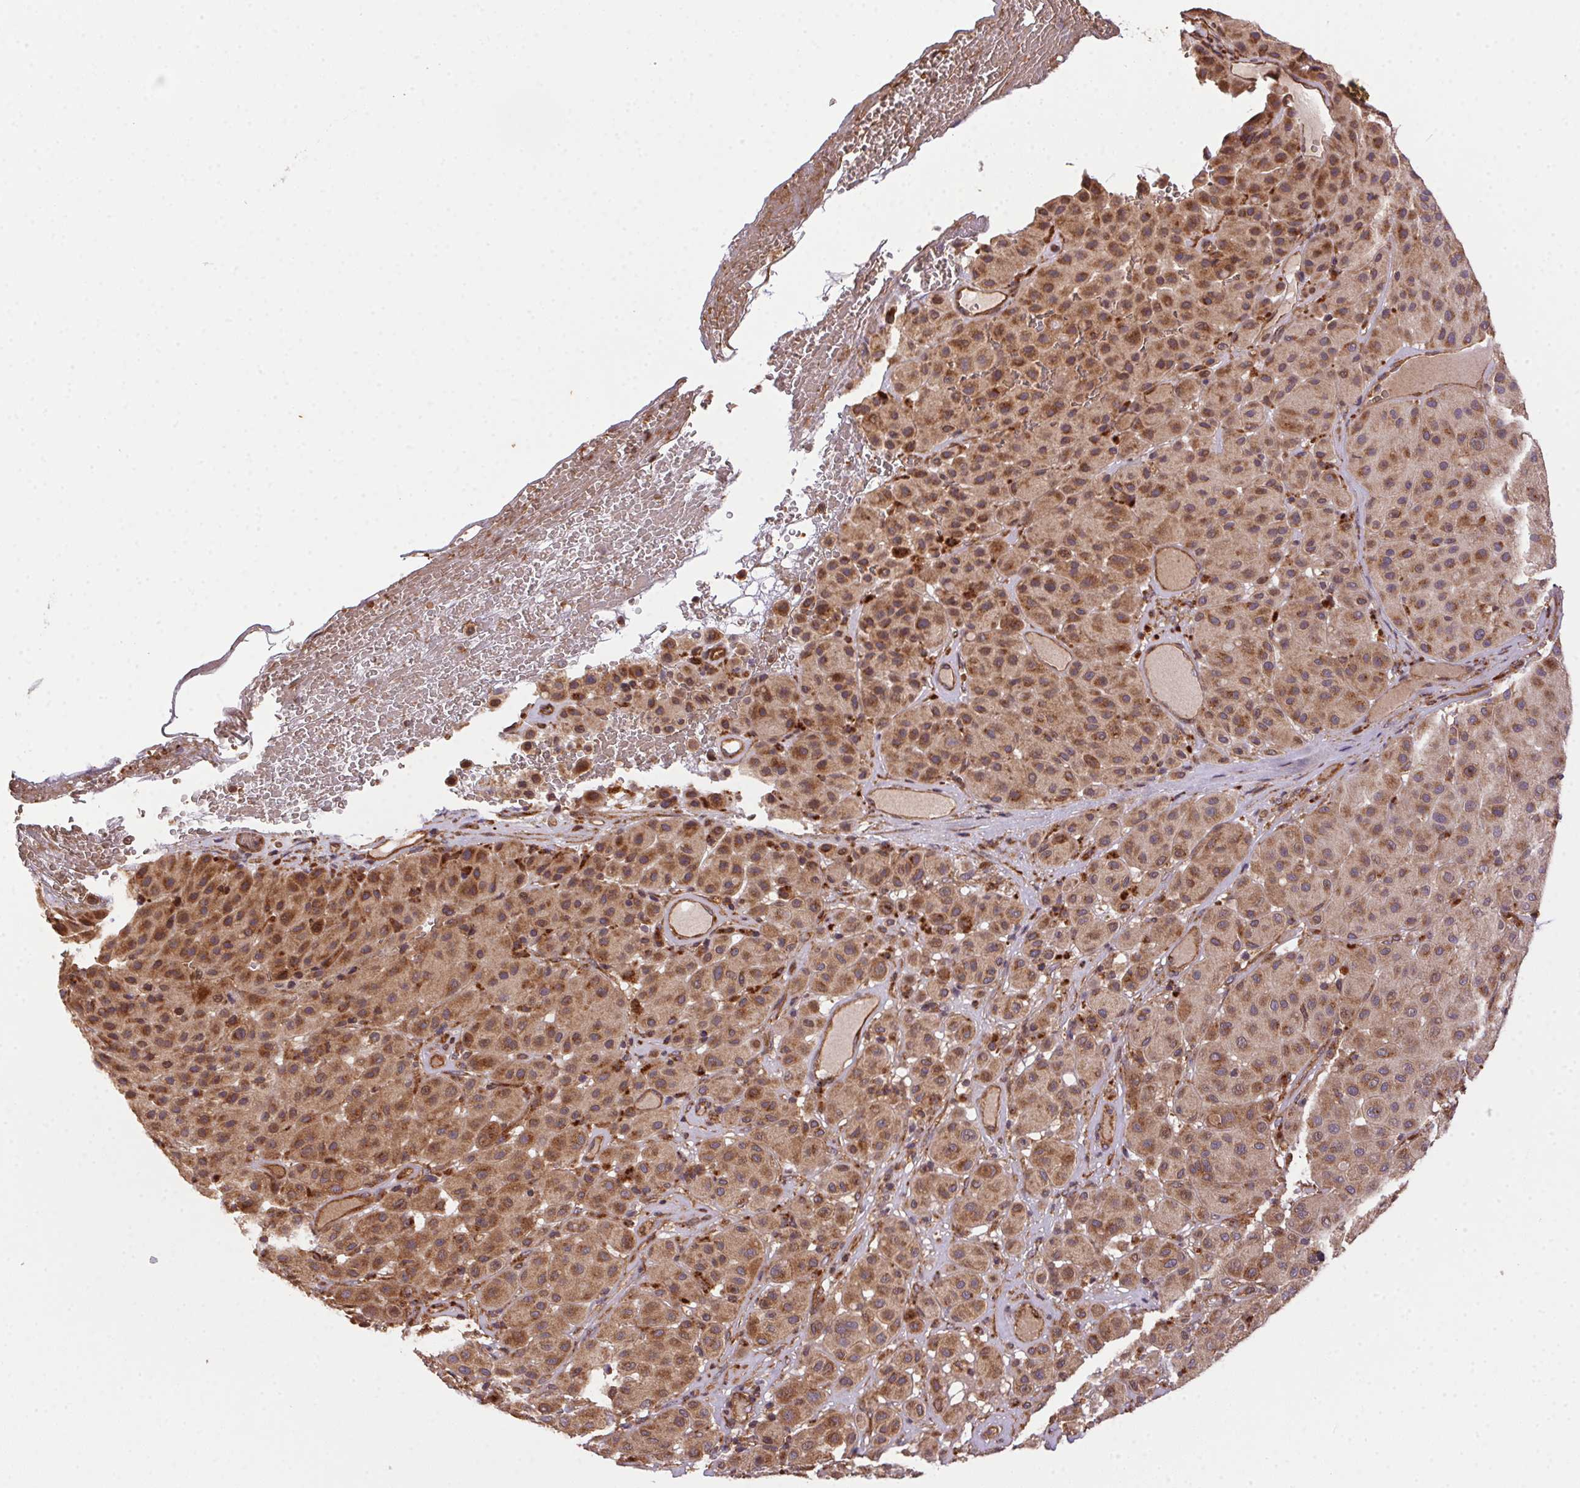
{"staining": {"intensity": "moderate", "quantity": ">75%", "location": "cytoplasmic/membranous"}, "tissue": "melanoma", "cell_type": "Tumor cells", "image_type": "cancer", "snomed": [{"axis": "morphology", "description": "Malignant melanoma, Metastatic site"}, {"axis": "topography", "description": "Smooth muscle"}], "caption": "Immunohistochemistry (IHC) photomicrograph of malignant melanoma (metastatic site) stained for a protein (brown), which displays medium levels of moderate cytoplasmic/membranous positivity in approximately >75% of tumor cells.", "gene": "USE1", "patient": {"sex": "male", "age": 41}}